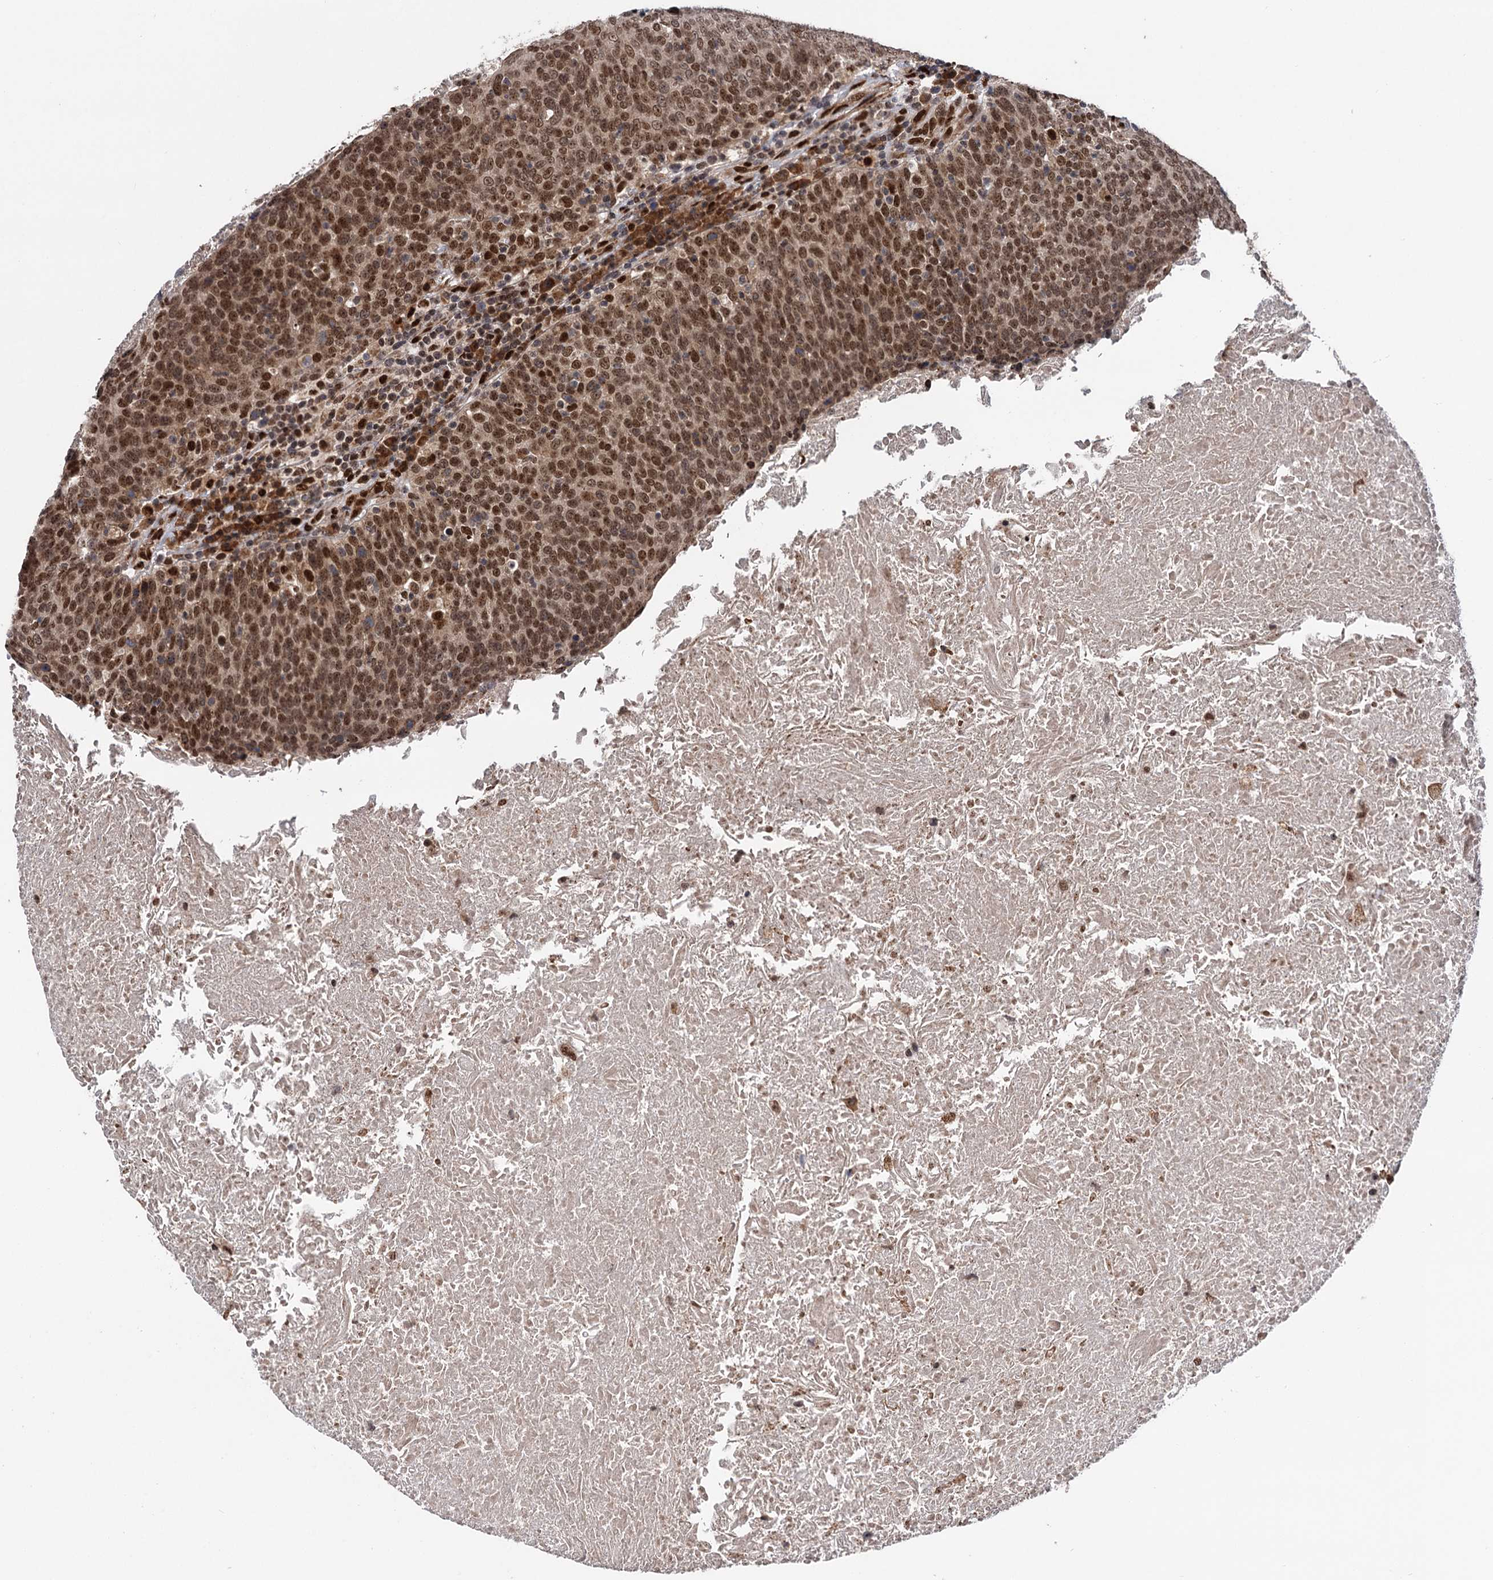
{"staining": {"intensity": "moderate", "quantity": ">75%", "location": "nuclear"}, "tissue": "head and neck cancer", "cell_type": "Tumor cells", "image_type": "cancer", "snomed": [{"axis": "morphology", "description": "Squamous cell carcinoma, NOS"}, {"axis": "morphology", "description": "Squamous cell carcinoma, metastatic, NOS"}, {"axis": "topography", "description": "Lymph node"}, {"axis": "topography", "description": "Head-Neck"}], "caption": "Head and neck cancer (squamous cell carcinoma) stained for a protein (brown) displays moderate nuclear positive staining in about >75% of tumor cells.", "gene": "MESD", "patient": {"sex": "male", "age": 62}}